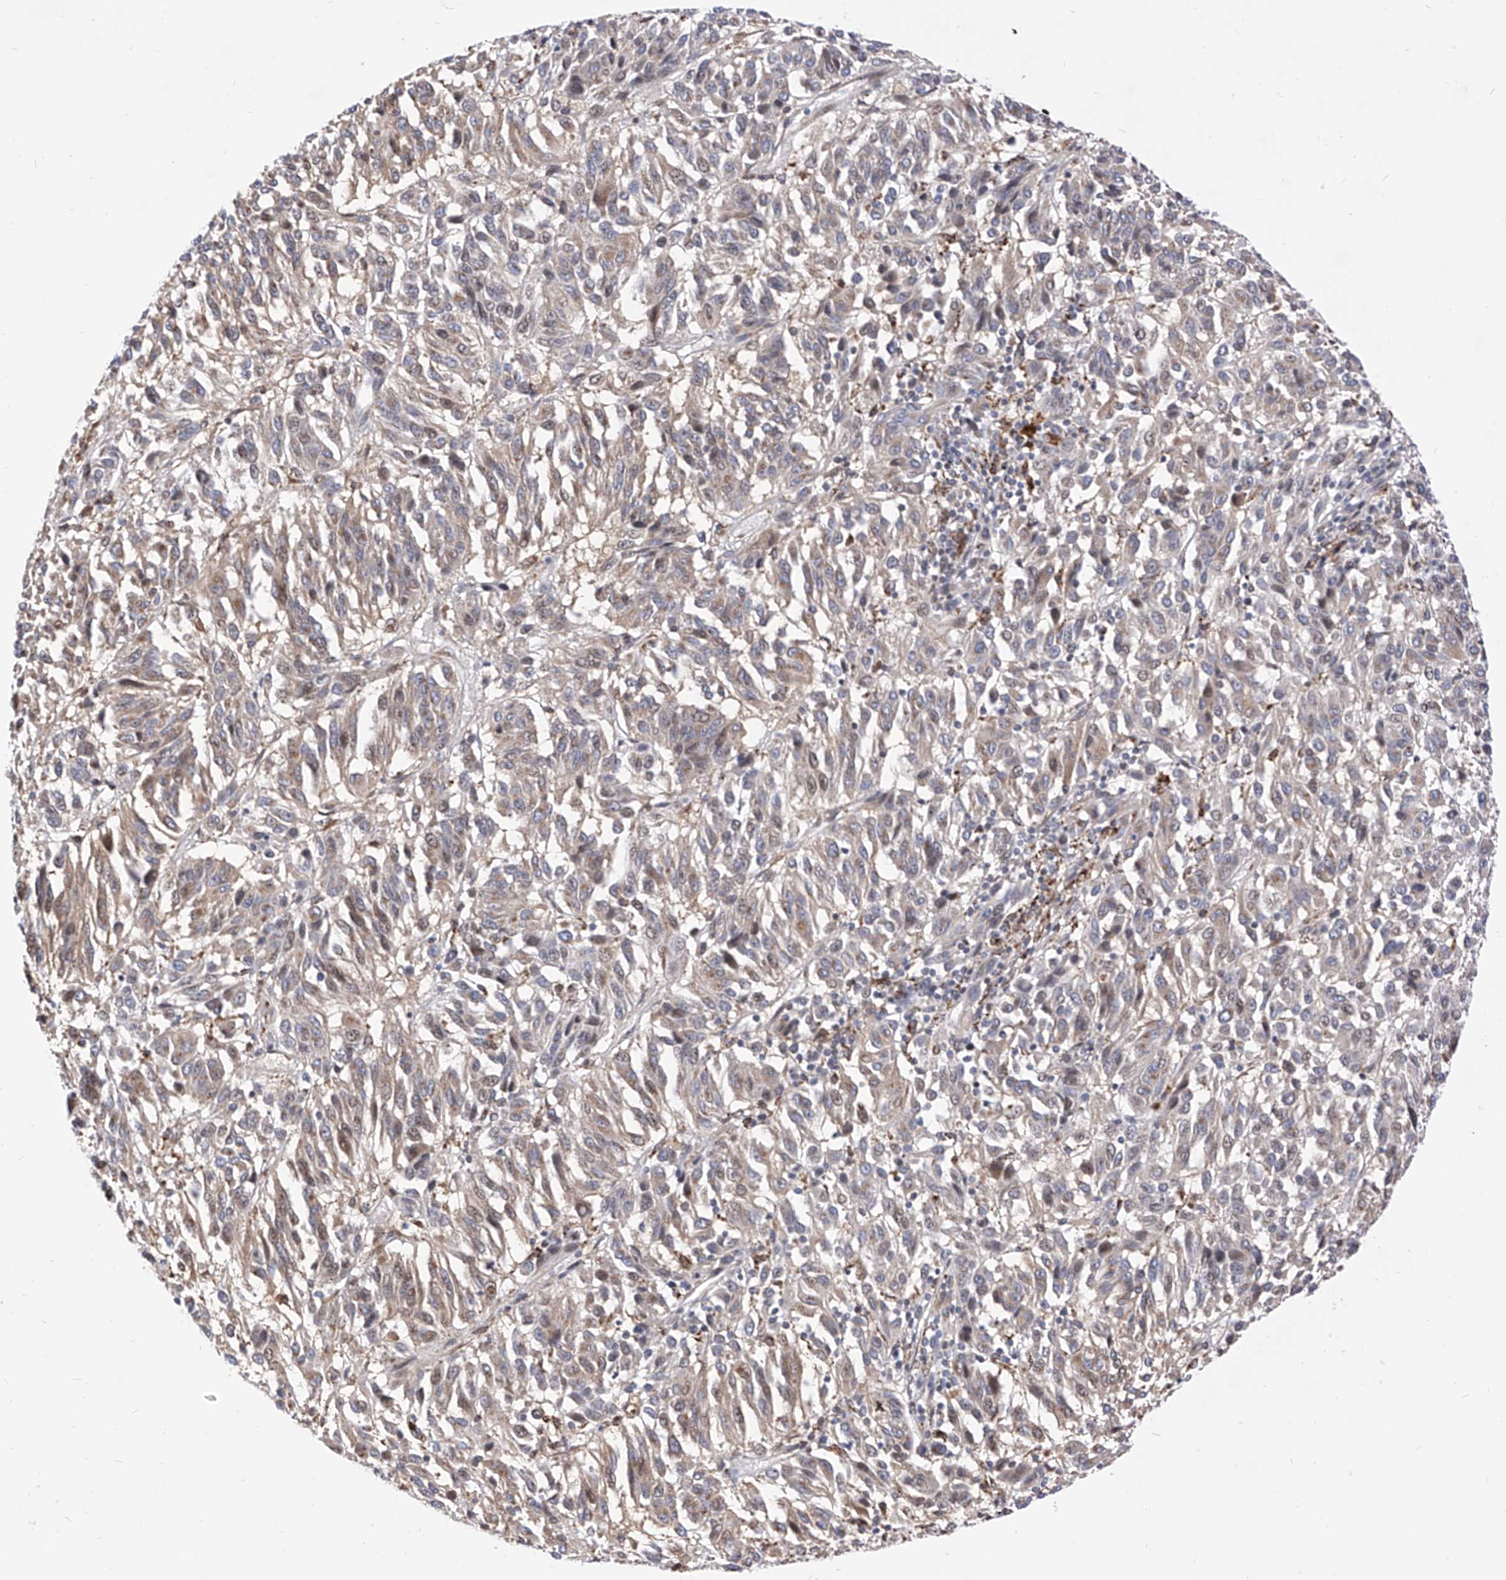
{"staining": {"intensity": "weak", "quantity": "25%-75%", "location": "cytoplasmic/membranous"}, "tissue": "melanoma", "cell_type": "Tumor cells", "image_type": "cancer", "snomed": [{"axis": "morphology", "description": "Malignant melanoma, Metastatic site"}, {"axis": "topography", "description": "Lung"}], "caption": "Weak cytoplasmic/membranous expression is seen in approximately 25%-75% of tumor cells in malignant melanoma (metastatic site).", "gene": "TTLL8", "patient": {"sex": "male", "age": 64}}